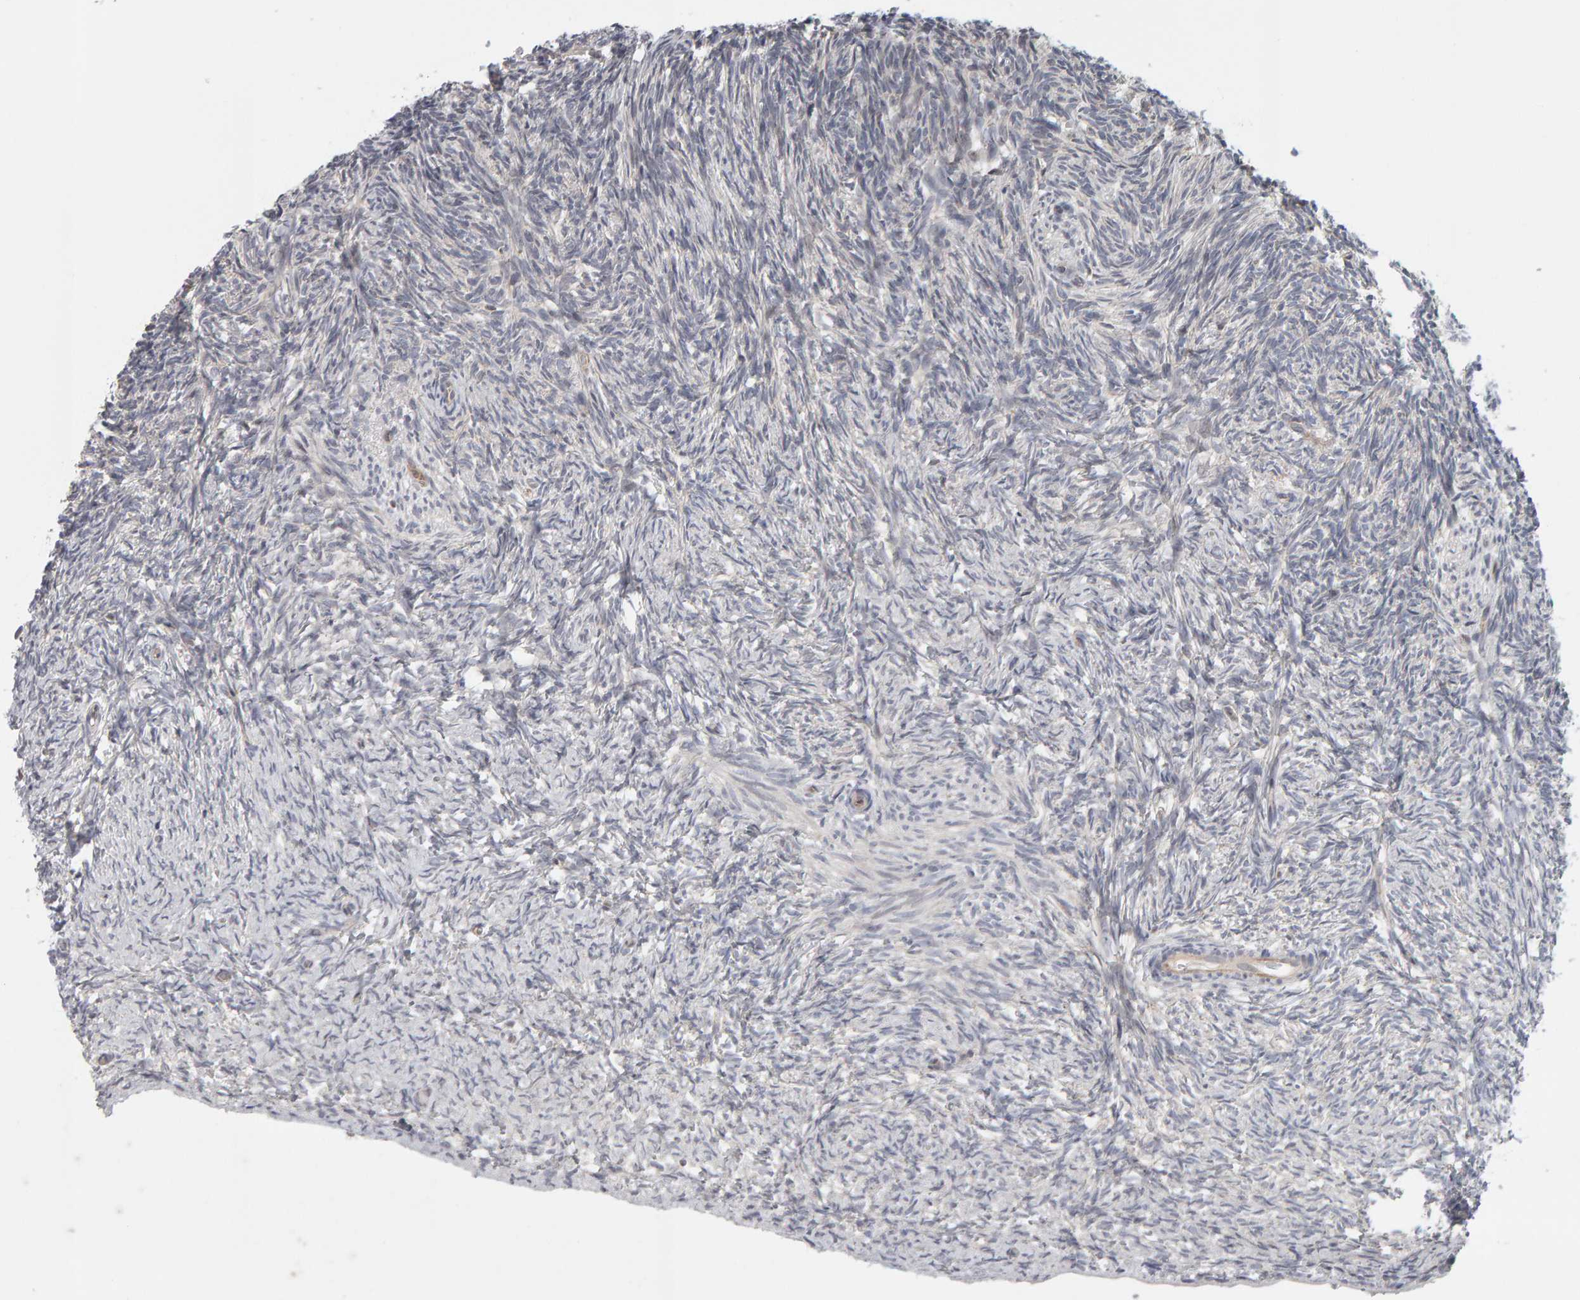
{"staining": {"intensity": "negative", "quantity": "none", "location": "none"}, "tissue": "ovary", "cell_type": "Ovarian stroma cells", "image_type": "normal", "snomed": [{"axis": "morphology", "description": "Normal tissue, NOS"}, {"axis": "topography", "description": "Ovary"}], "caption": "DAB (3,3'-diaminobenzidine) immunohistochemical staining of unremarkable ovary shows no significant positivity in ovarian stroma cells.", "gene": "MSRA", "patient": {"sex": "female", "age": 34}}